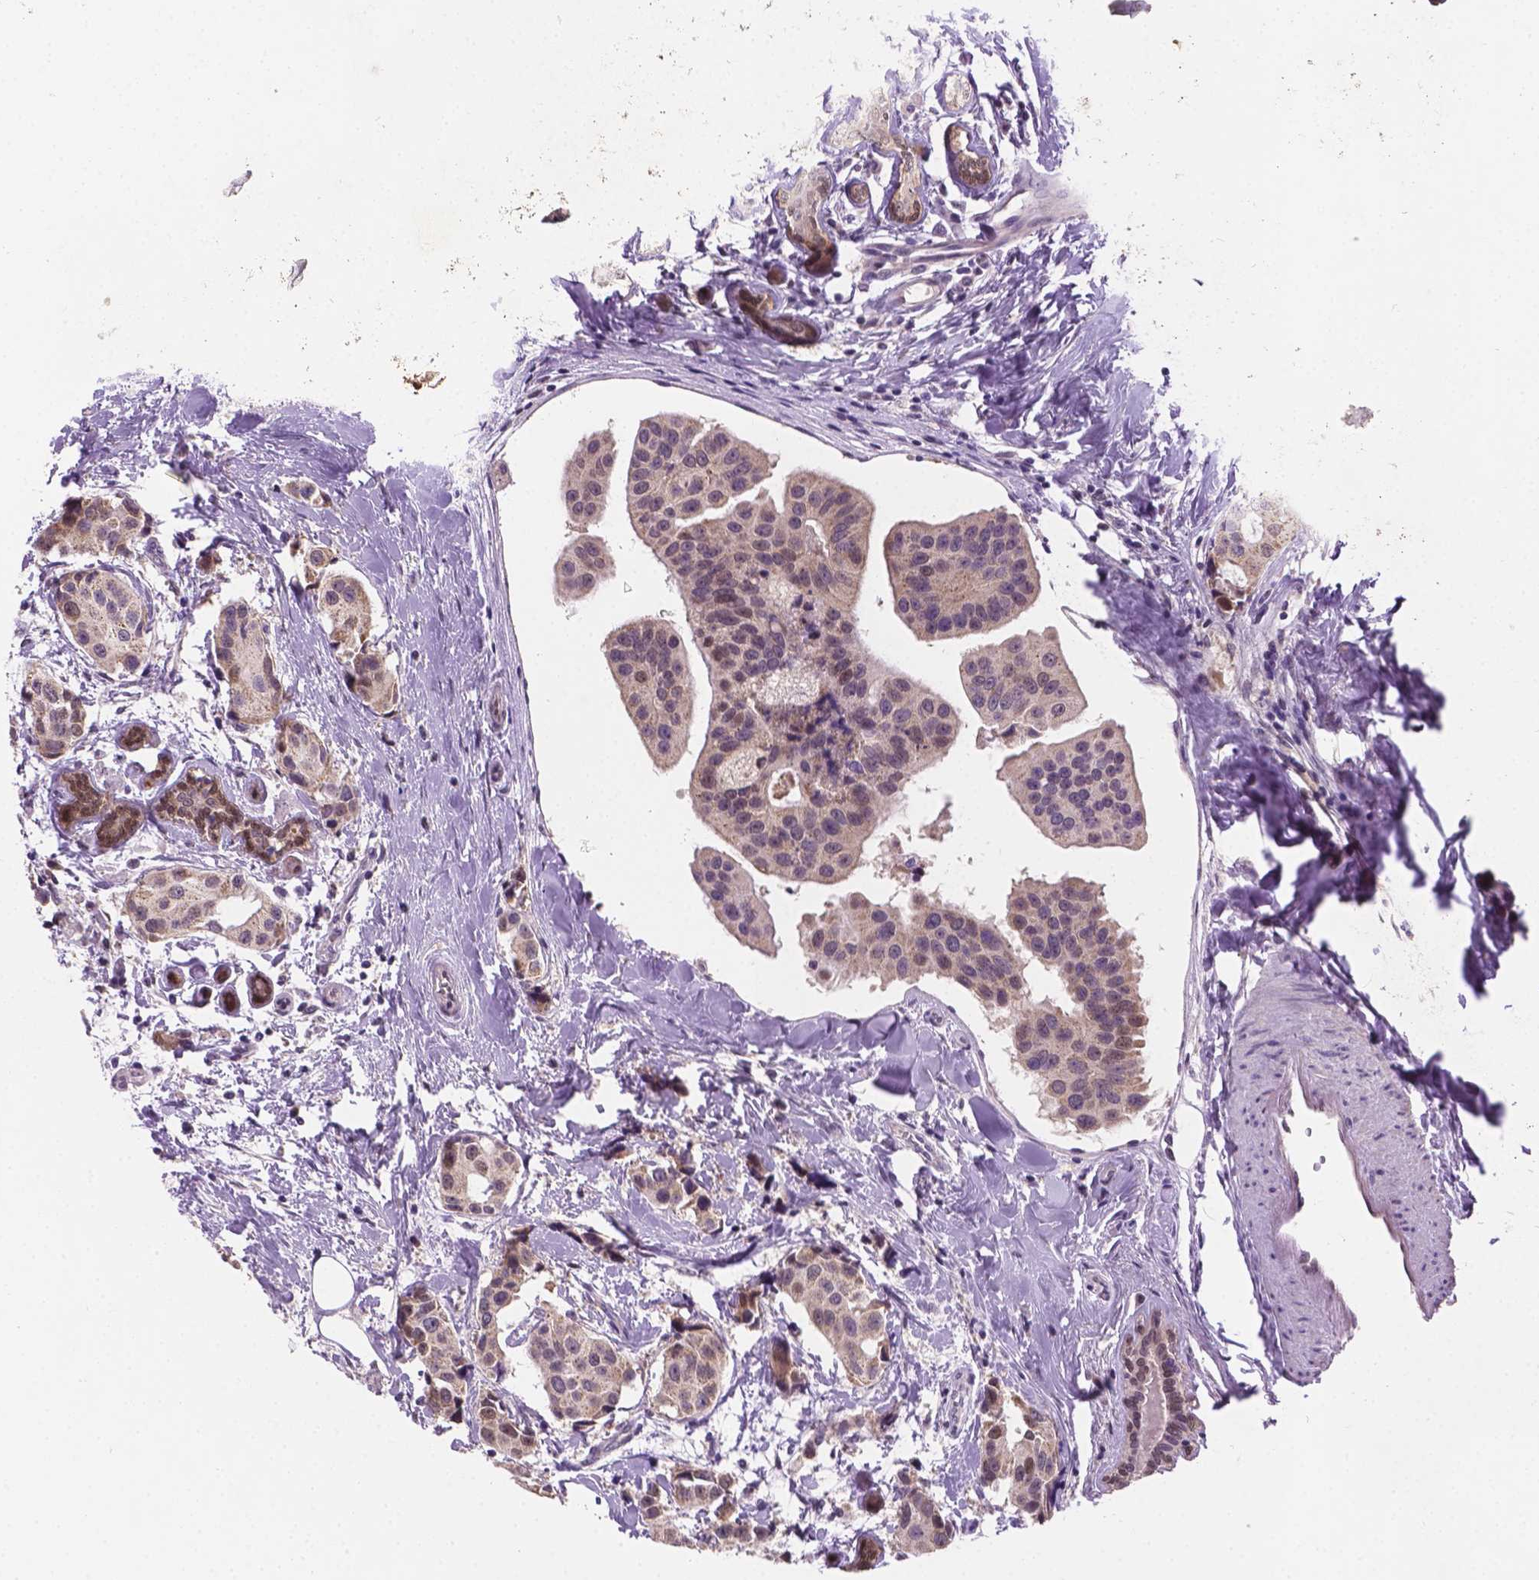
{"staining": {"intensity": "negative", "quantity": "none", "location": "none"}, "tissue": "breast cancer", "cell_type": "Tumor cells", "image_type": "cancer", "snomed": [{"axis": "morphology", "description": "Normal tissue, NOS"}, {"axis": "morphology", "description": "Duct carcinoma"}, {"axis": "topography", "description": "Breast"}], "caption": "An immunohistochemistry image of breast cancer (infiltrating ductal carcinoma) is shown. There is no staining in tumor cells of breast cancer (infiltrating ductal carcinoma).", "gene": "IRF6", "patient": {"sex": "female", "age": 39}}